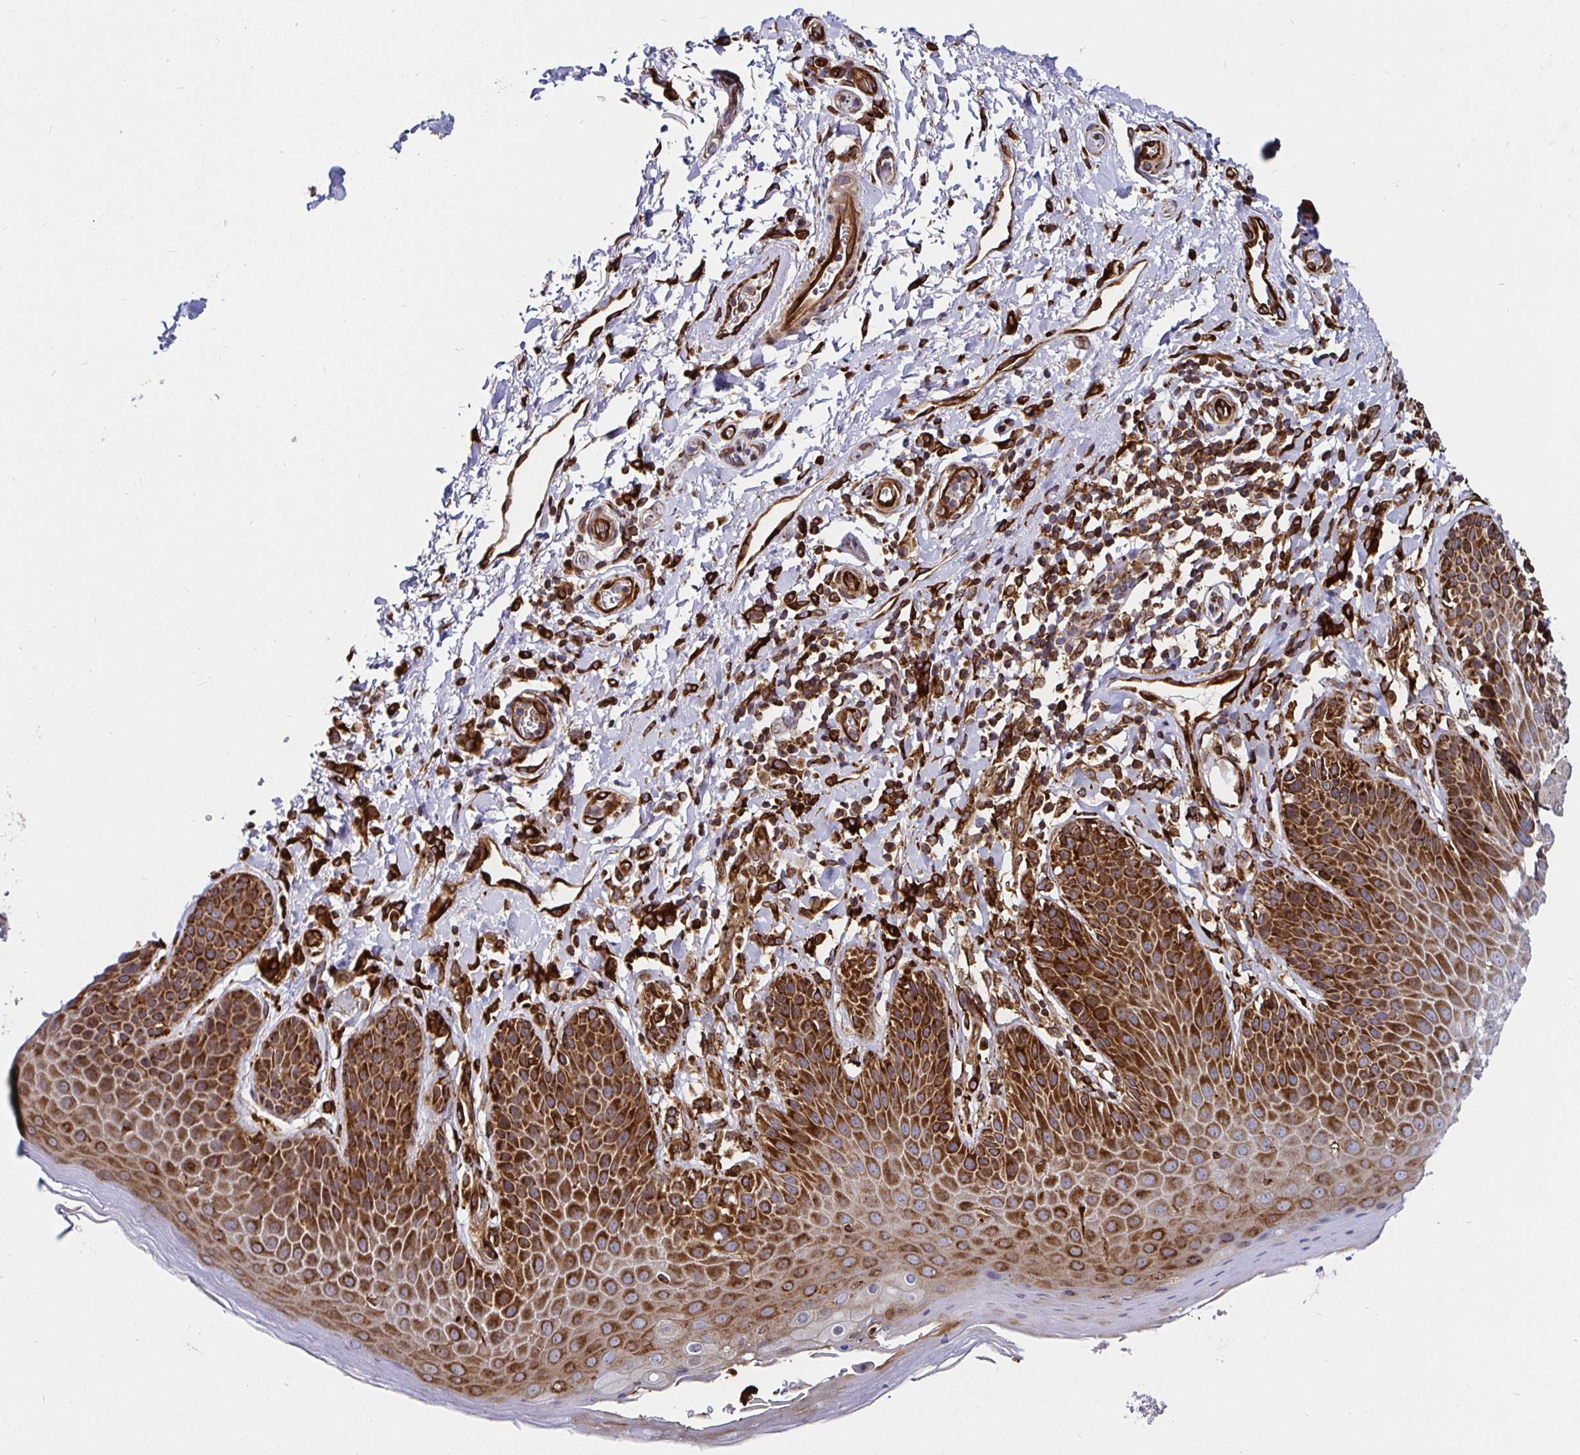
{"staining": {"intensity": "strong", "quantity": ">75%", "location": "cytoplasmic/membranous"}, "tissue": "skin", "cell_type": "Epidermal cells", "image_type": "normal", "snomed": [{"axis": "morphology", "description": "Normal tissue, NOS"}, {"axis": "topography", "description": "Anal"}, {"axis": "topography", "description": "Peripheral nerve tissue"}], "caption": "Protein expression analysis of normal skin demonstrates strong cytoplasmic/membranous expression in approximately >75% of epidermal cells.", "gene": "SMYD3", "patient": {"sex": "male", "age": 51}}